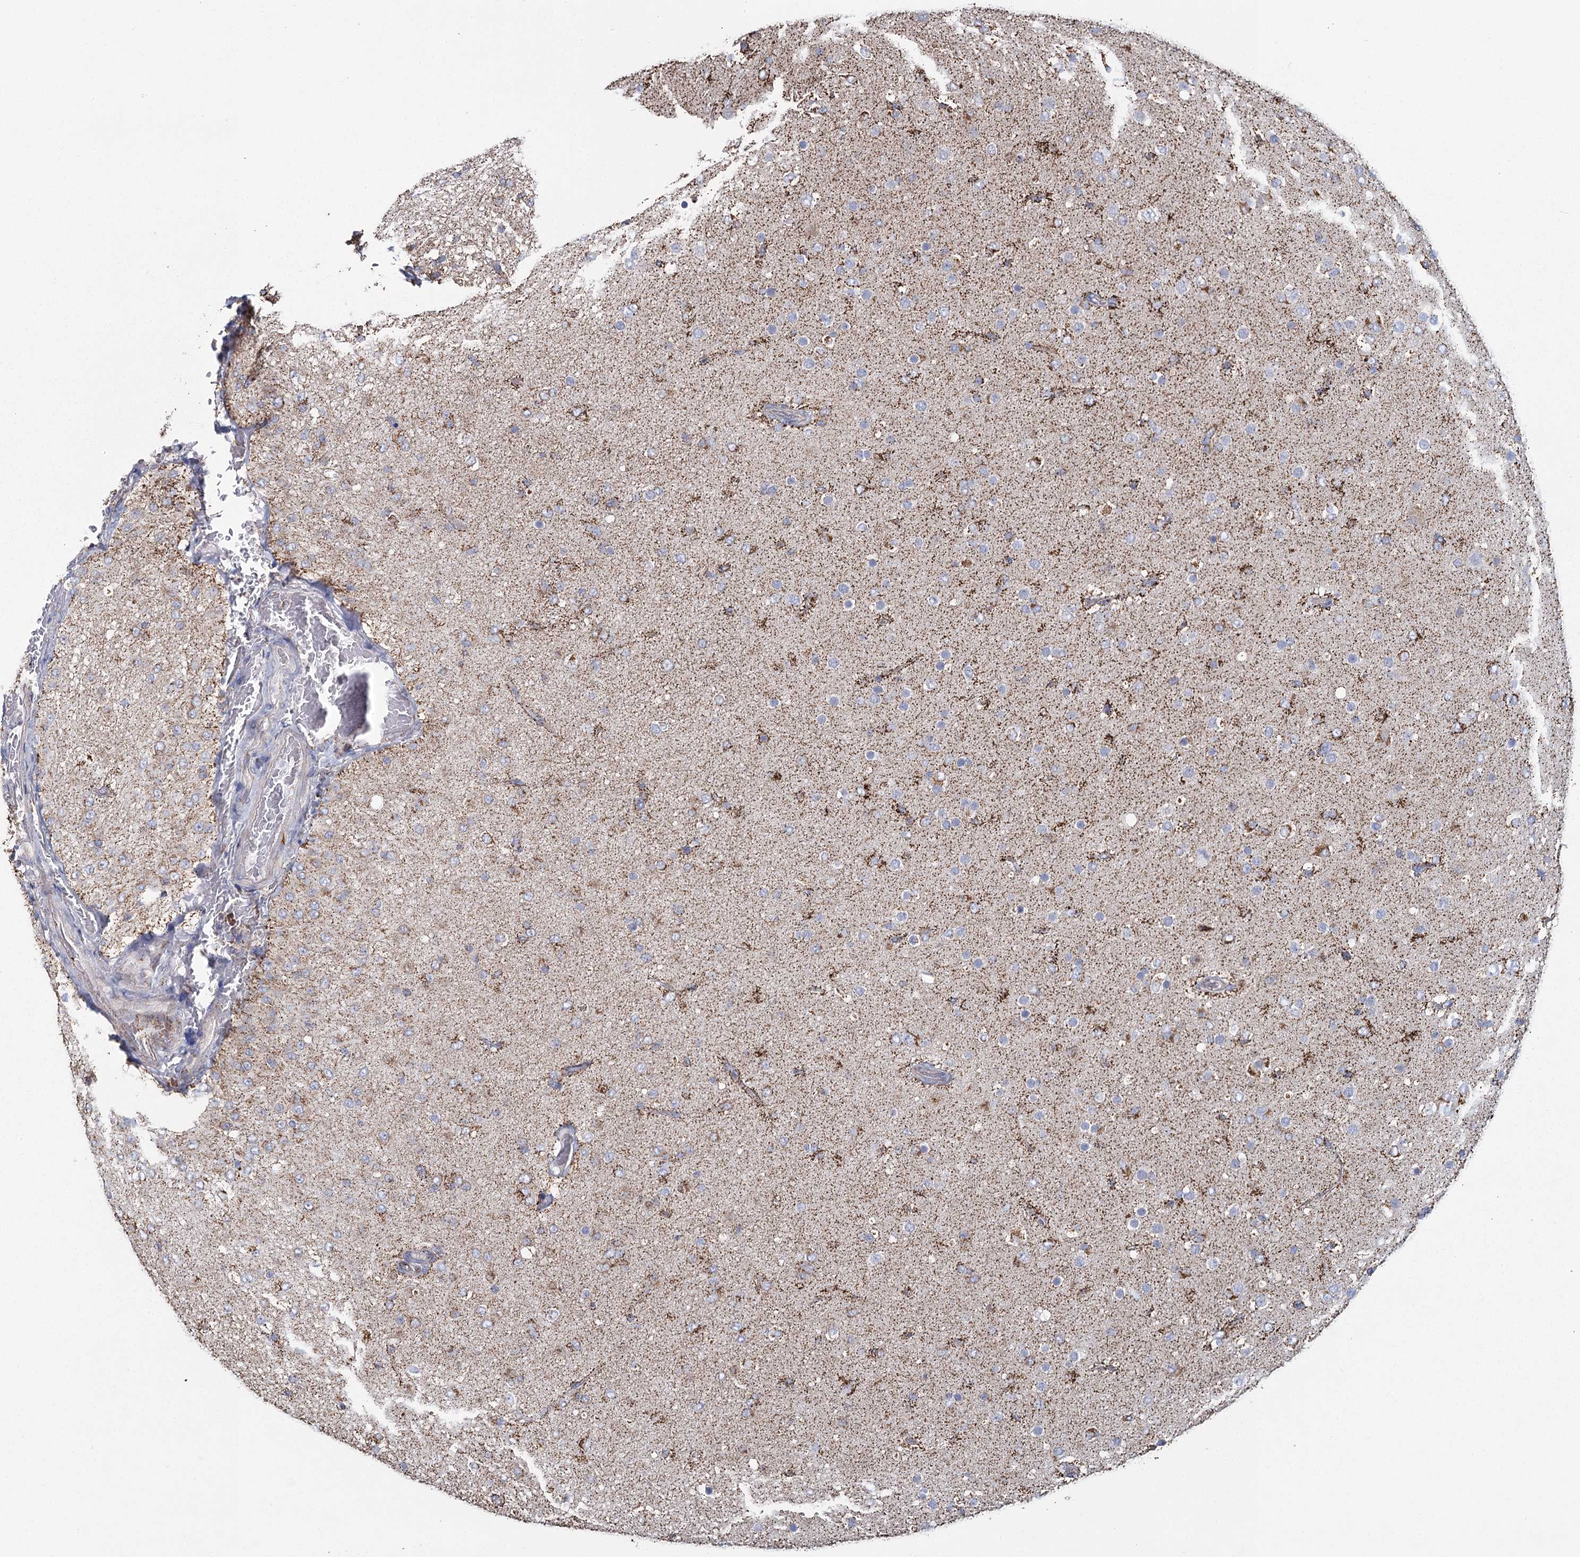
{"staining": {"intensity": "negative", "quantity": "none", "location": "none"}, "tissue": "glioma", "cell_type": "Tumor cells", "image_type": "cancer", "snomed": [{"axis": "morphology", "description": "Glioma, malignant, Low grade"}, {"axis": "topography", "description": "Brain"}], "caption": "Image shows no protein positivity in tumor cells of glioma tissue.", "gene": "MRPL44", "patient": {"sex": "male", "age": 65}}